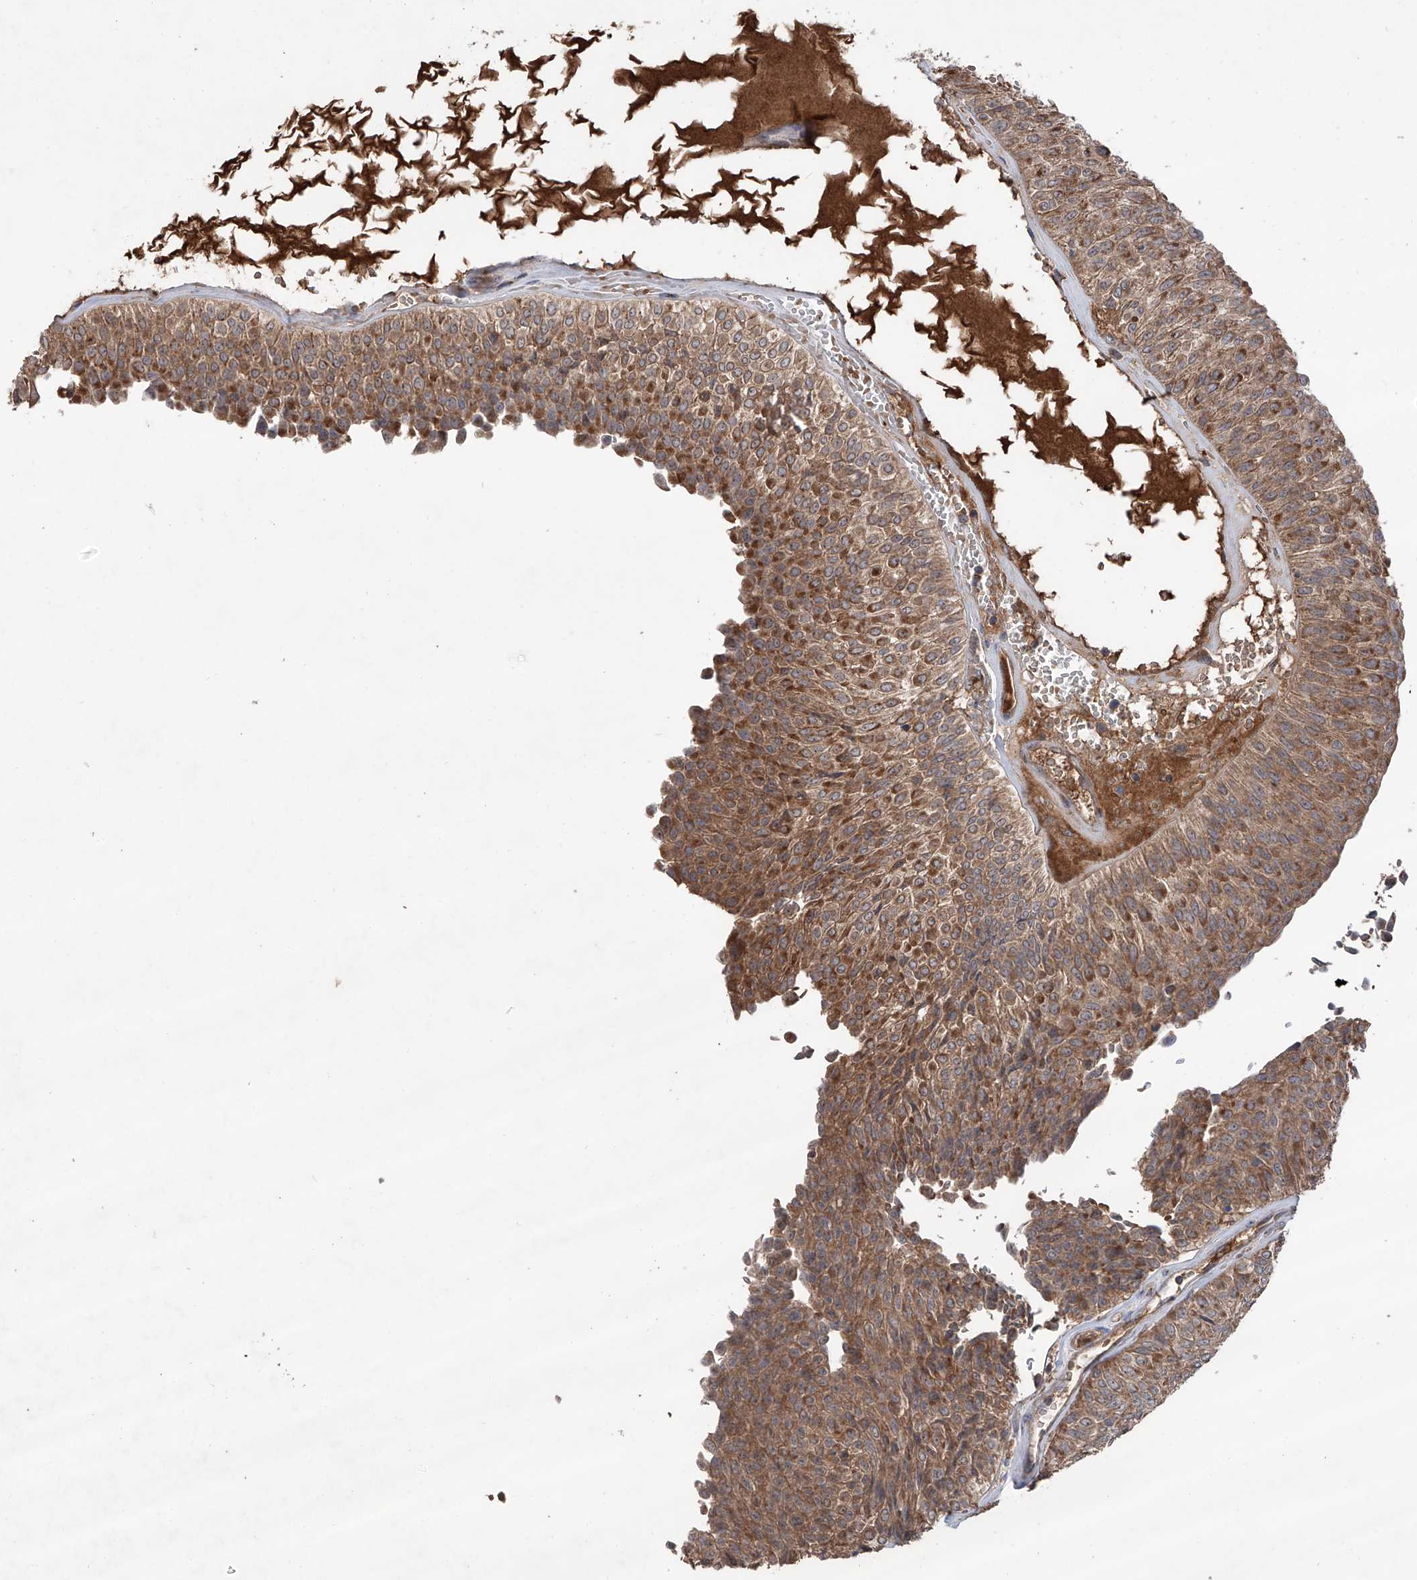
{"staining": {"intensity": "moderate", "quantity": ">75%", "location": "cytoplasmic/membranous"}, "tissue": "urothelial cancer", "cell_type": "Tumor cells", "image_type": "cancer", "snomed": [{"axis": "morphology", "description": "Urothelial carcinoma, Low grade"}, {"axis": "topography", "description": "Urinary bladder"}], "caption": "This is an image of immunohistochemistry staining of low-grade urothelial carcinoma, which shows moderate expression in the cytoplasmic/membranous of tumor cells.", "gene": "EDN1", "patient": {"sex": "male", "age": 78}}